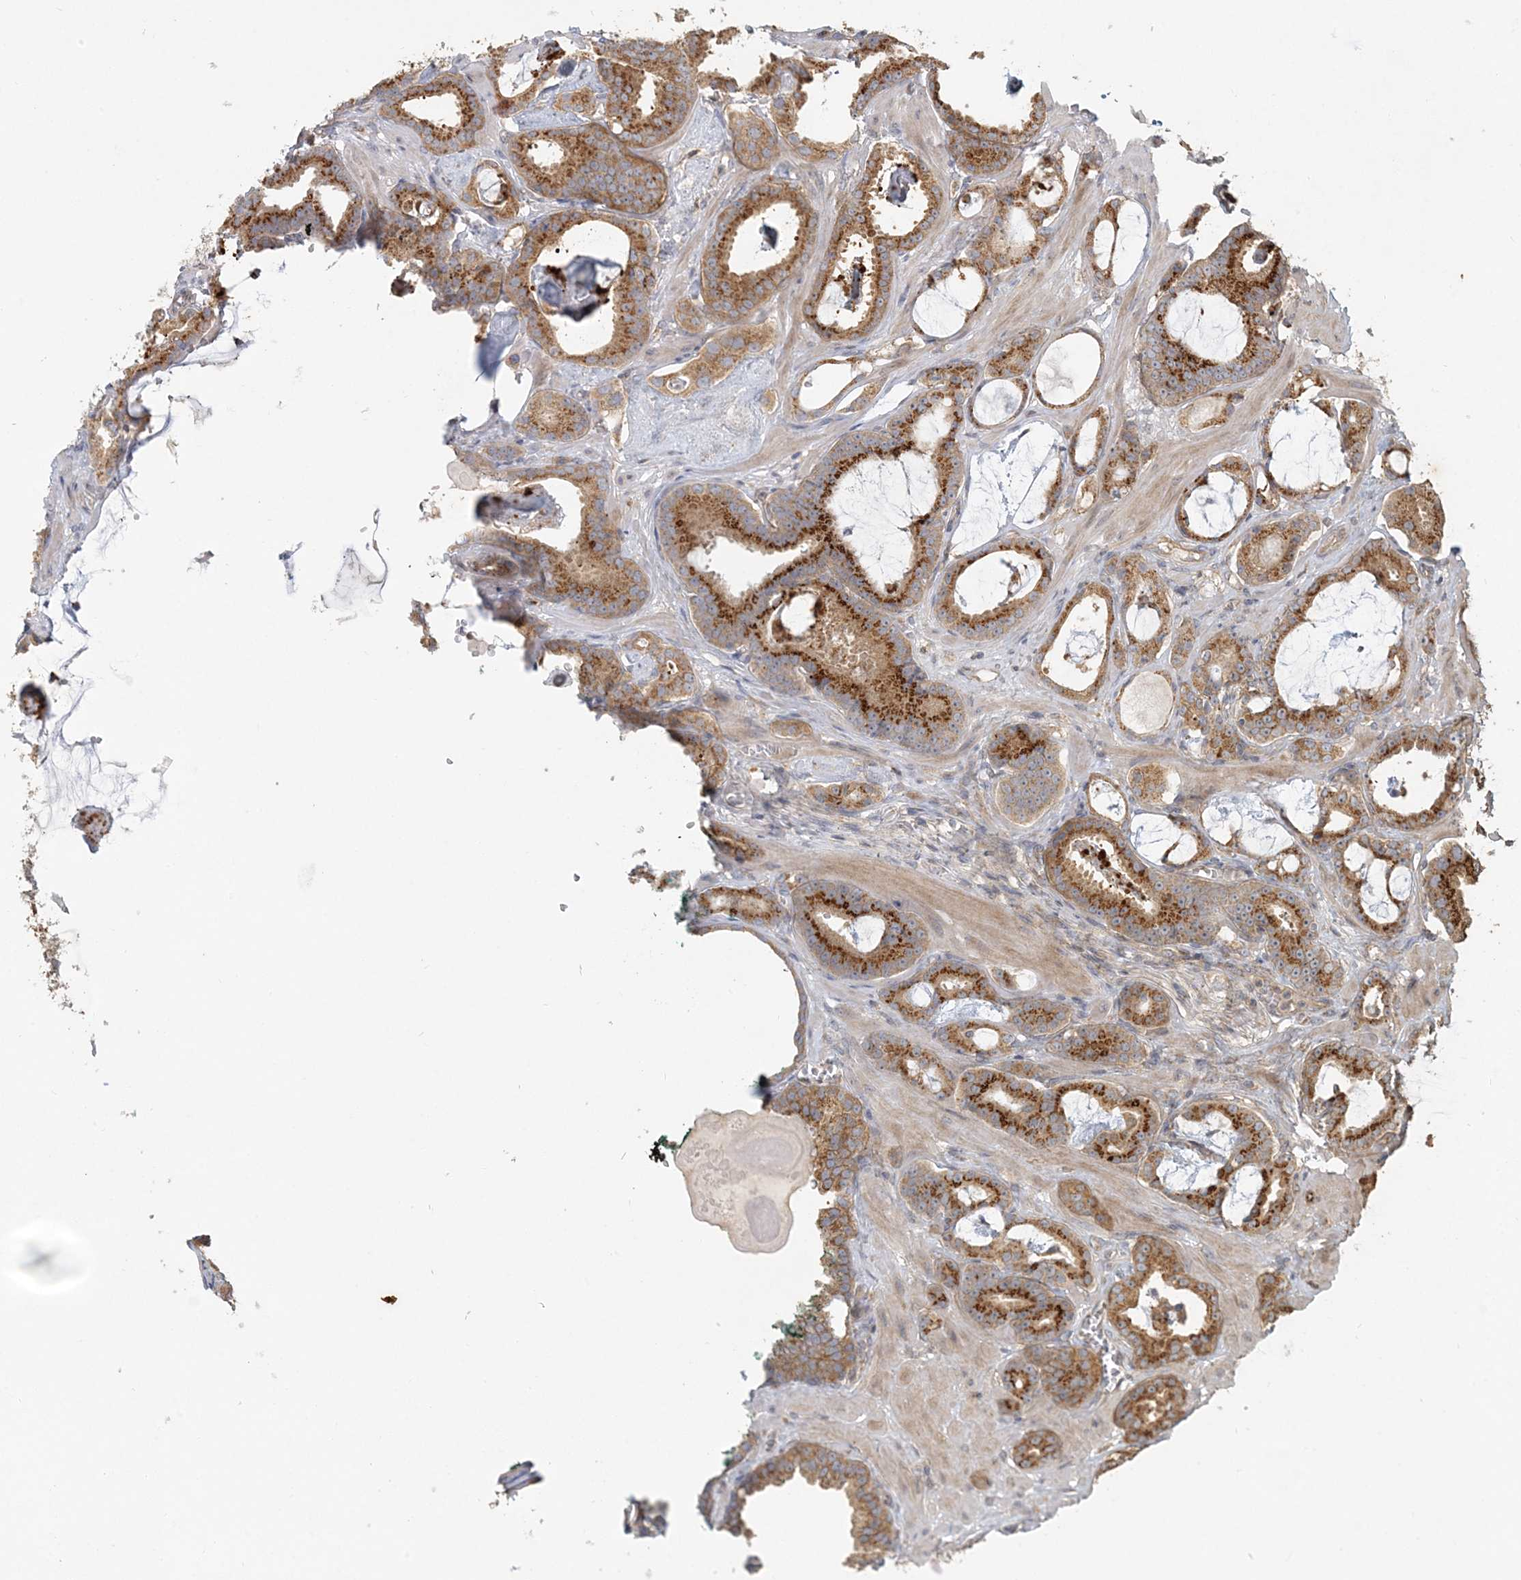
{"staining": {"intensity": "moderate", "quantity": ">75%", "location": "cytoplasmic/membranous"}, "tissue": "prostate cancer", "cell_type": "Tumor cells", "image_type": "cancer", "snomed": [{"axis": "morphology", "description": "Adenocarcinoma, Low grade"}, {"axis": "topography", "description": "Prostate"}], "caption": "Human prostate adenocarcinoma (low-grade) stained with a protein marker exhibits moderate staining in tumor cells.", "gene": "RAB14", "patient": {"sex": "male", "age": 53}}